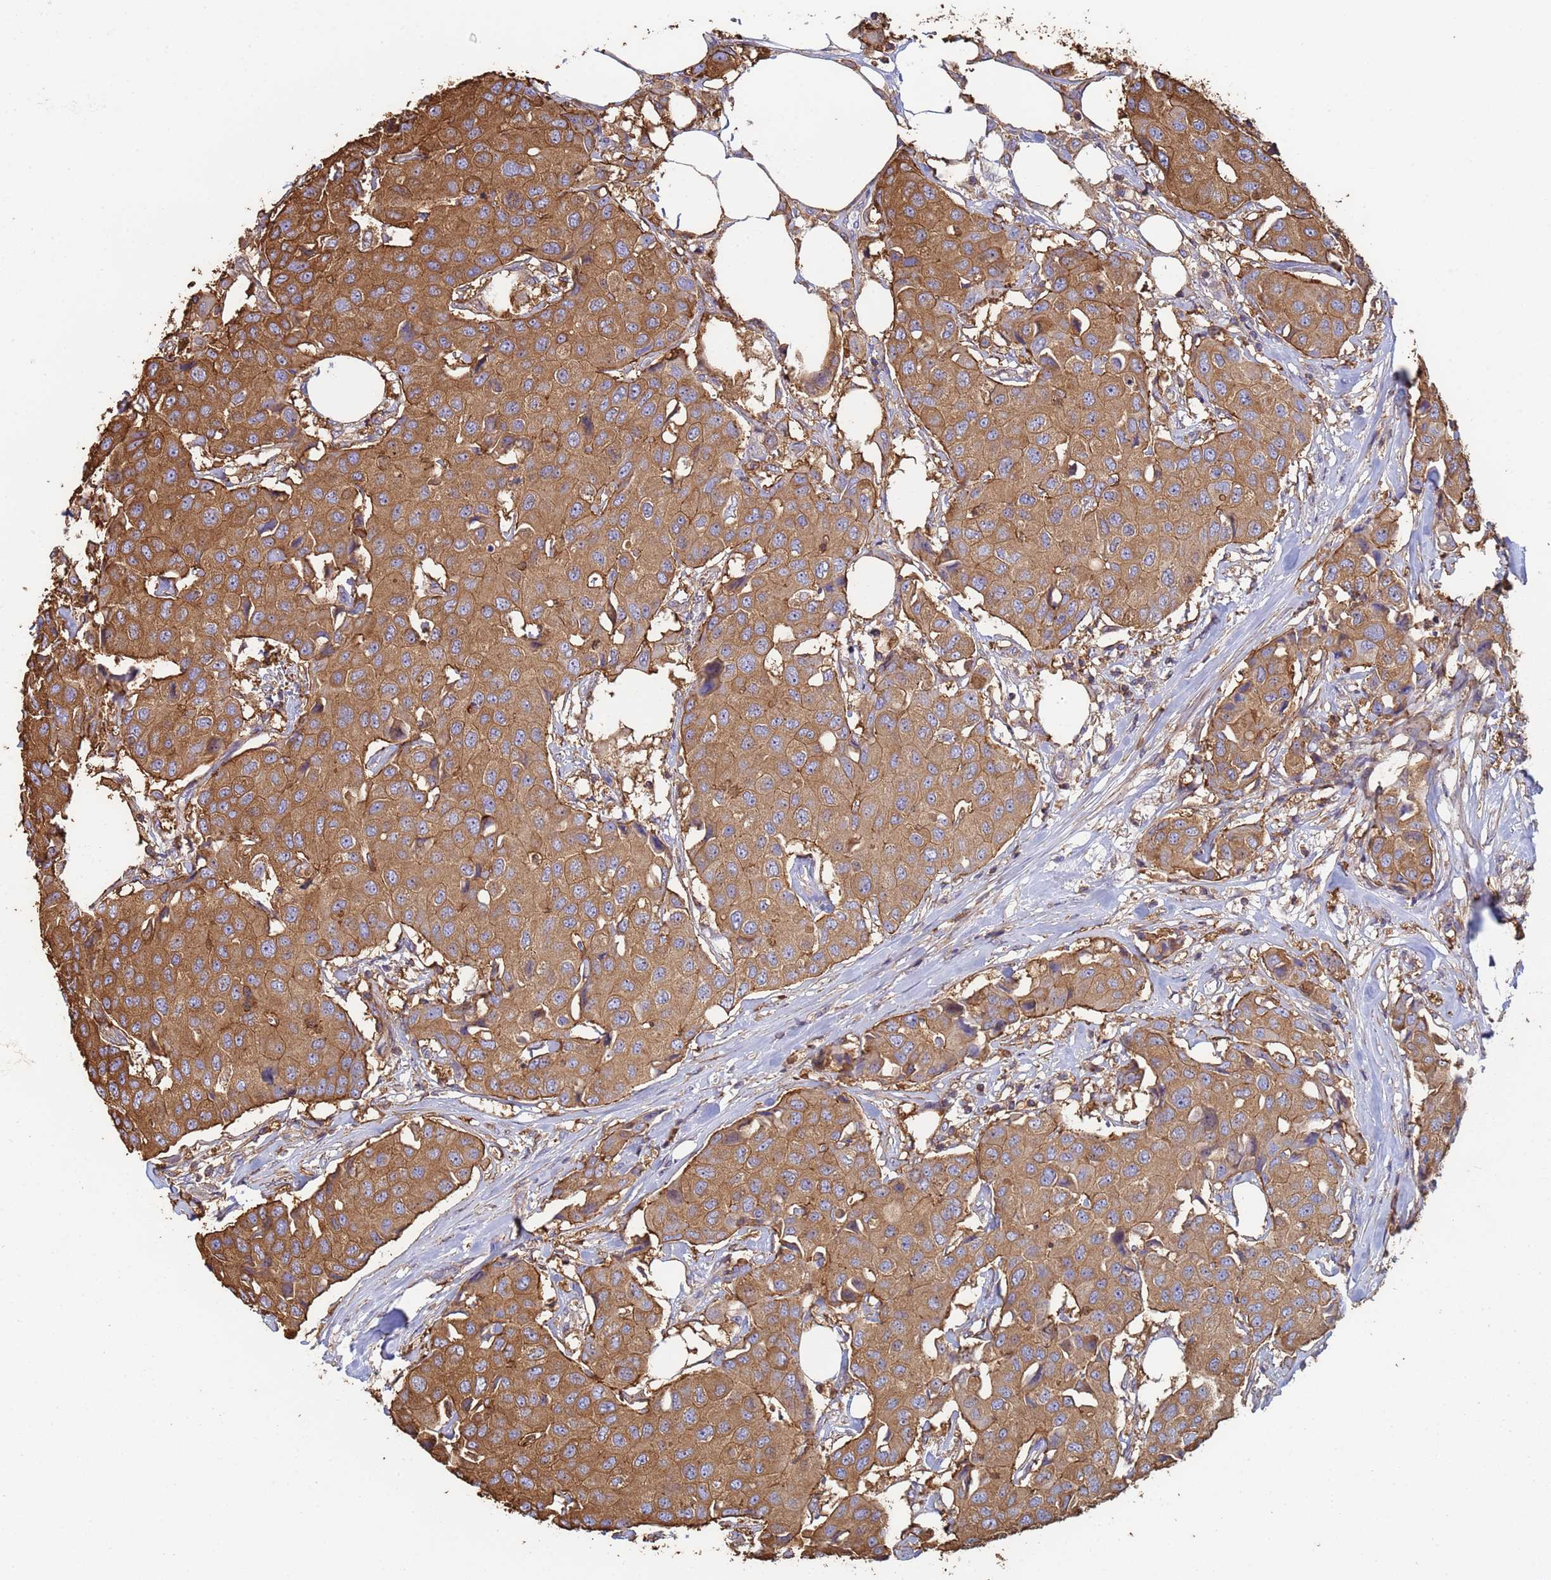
{"staining": {"intensity": "strong", "quantity": ">75%", "location": "cytoplasmic/membranous"}, "tissue": "breast cancer", "cell_type": "Tumor cells", "image_type": "cancer", "snomed": [{"axis": "morphology", "description": "Duct carcinoma"}, {"axis": "topography", "description": "Breast"}], "caption": "The micrograph demonstrates a brown stain indicating the presence of a protein in the cytoplasmic/membranous of tumor cells in breast cancer.", "gene": "ZNG1B", "patient": {"sex": "female", "age": 80}}